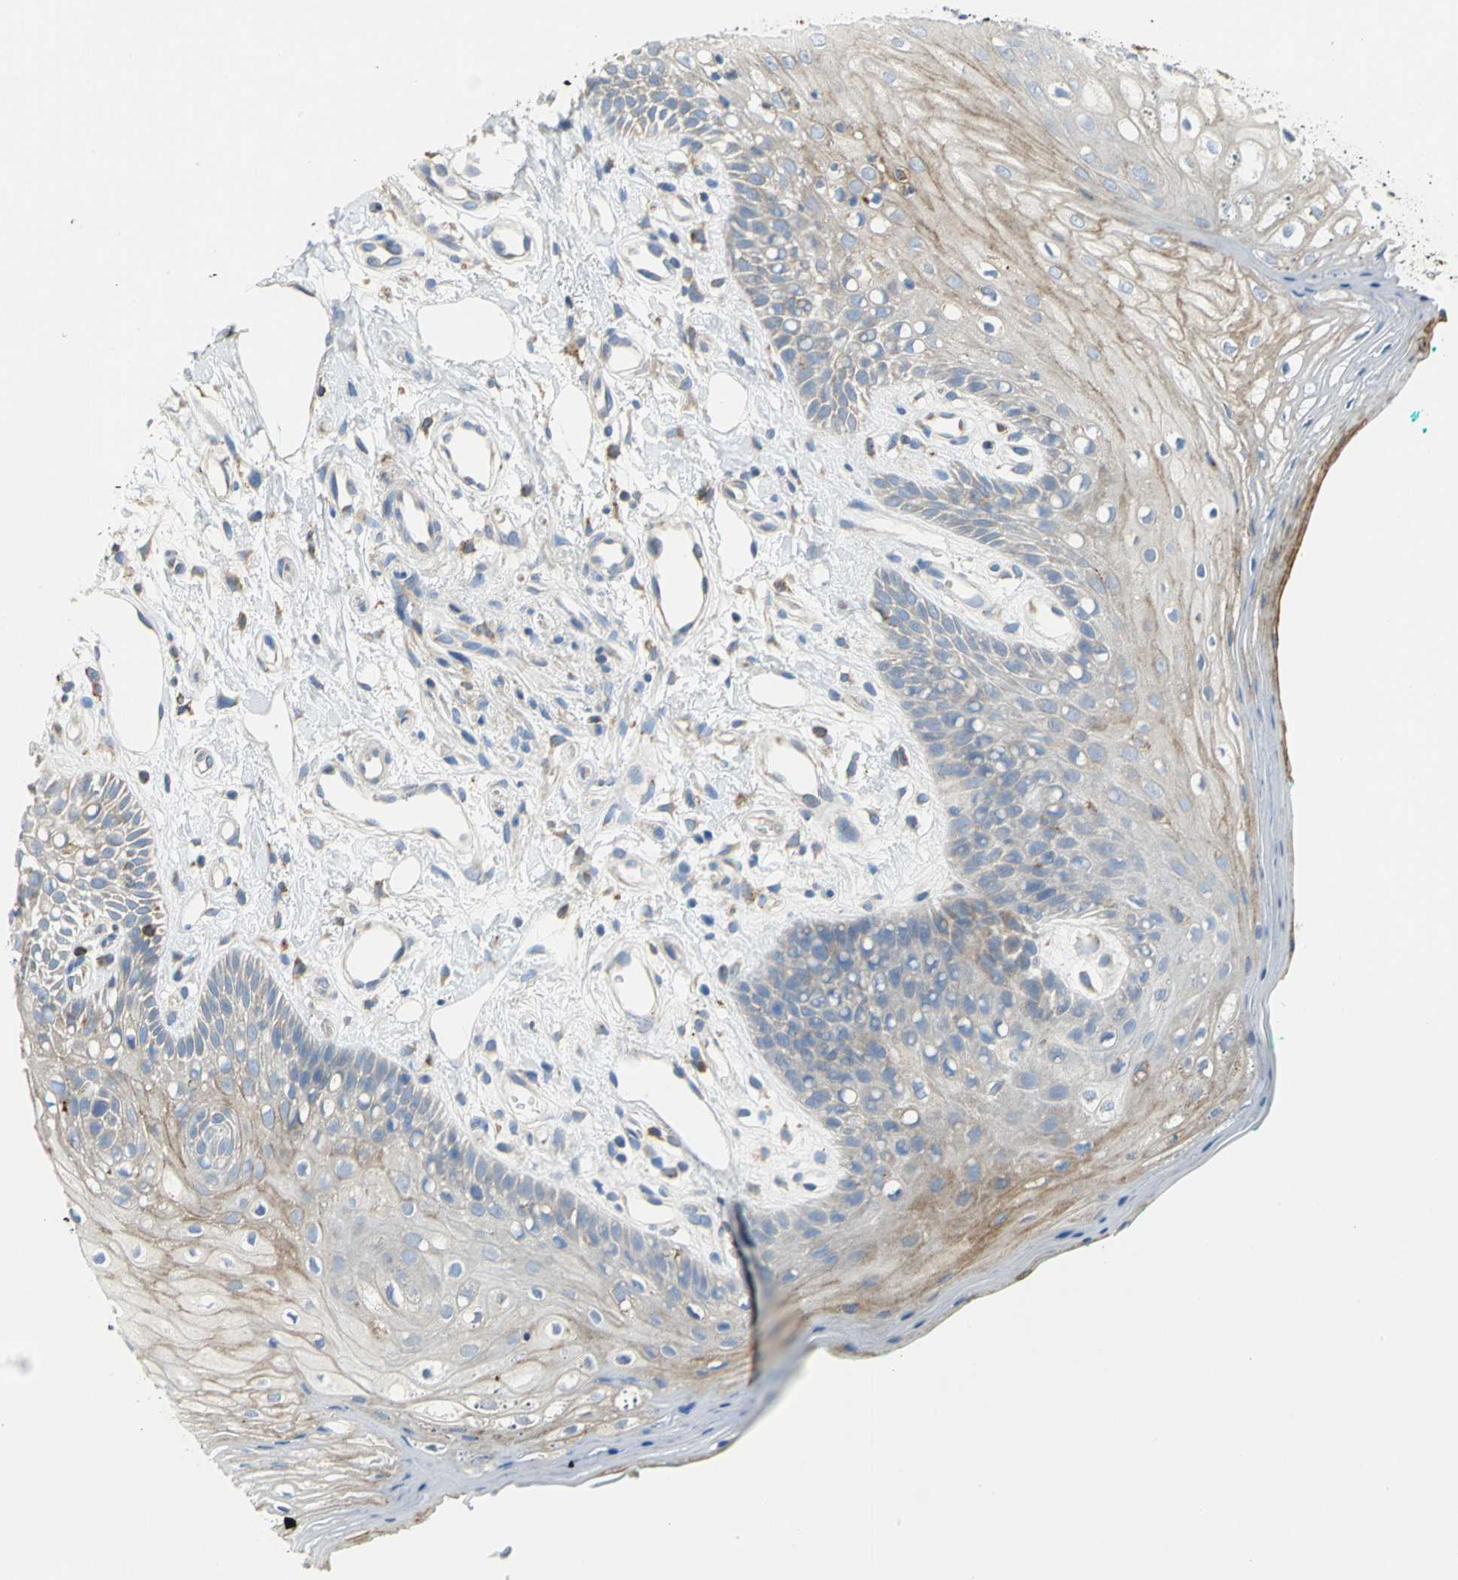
{"staining": {"intensity": "moderate", "quantity": ">75%", "location": "cytoplasmic/membranous"}, "tissue": "oral mucosa", "cell_type": "Squamous epithelial cells", "image_type": "normal", "snomed": [{"axis": "morphology", "description": "Normal tissue, NOS"}, {"axis": "morphology", "description": "Squamous cell carcinoma, NOS"}, {"axis": "topography", "description": "Skeletal muscle"}, {"axis": "topography", "description": "Oral tissue"}, {"axis": "topography", "description": "Head-Neck"}], "caption": "IHC (DAB (3,3'-diaminobenzidine)) staining of benign human oral mucosa demonstrates moderate cytoplasmic/membranous protein positivity in about >75% of squamous epithelial cells.", "gene": "TULP4", "patient": {"sex": "female", "age": 84}}